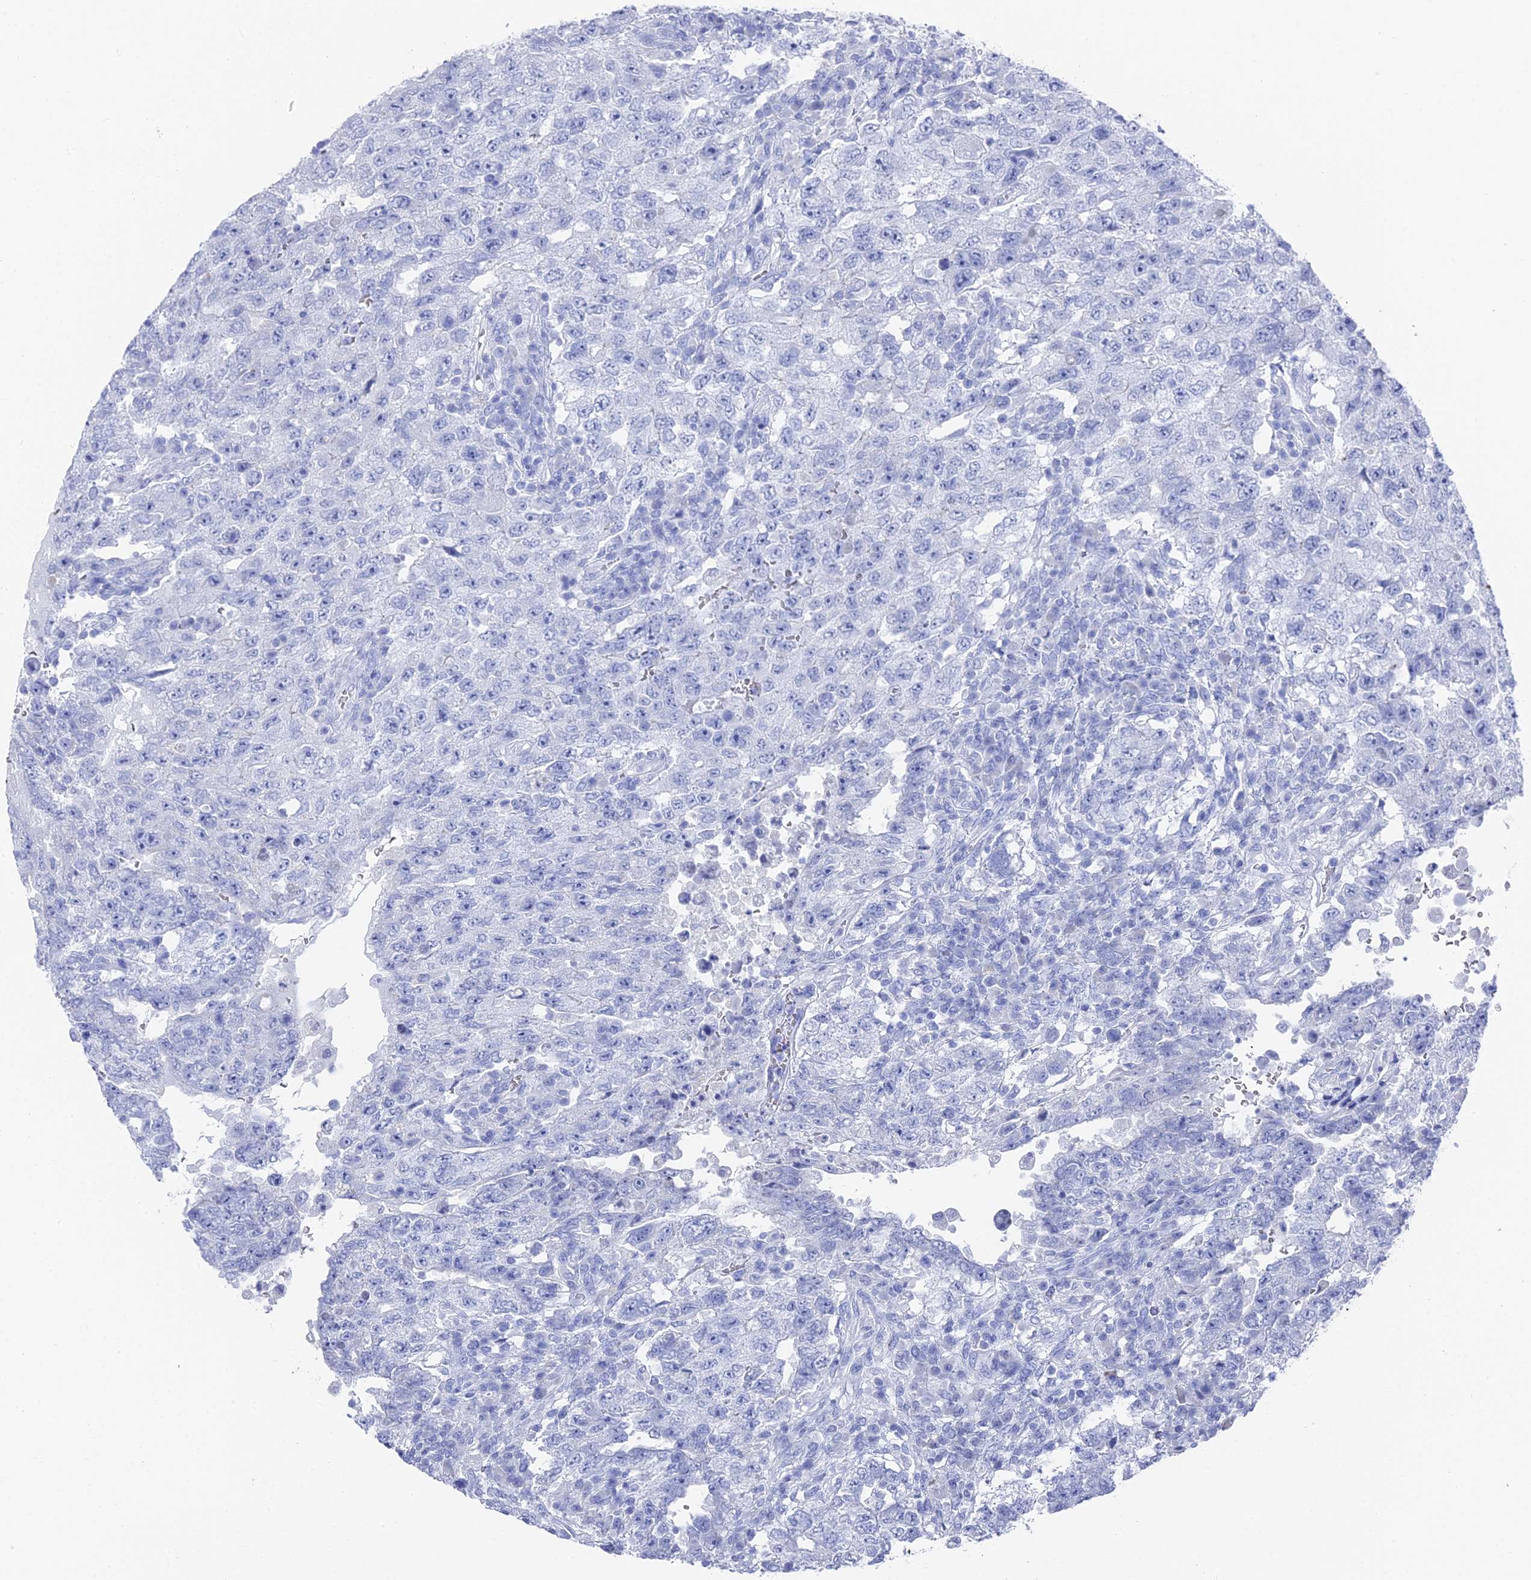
{"staining": {"intensity": "negative", "quantity": "none", "location": "none"}, "tissue": "testis cancer", "cell_type": "Tumor cells", "image_type": "cancer", "snomed": [{"axis": "morphology", "description": "Carcinoma, Embryonal, NOS"}, {"axis": "topography", "description": "Testis"}], "caption": "Human testis cancer stained for a protein using immunohistochemistry displays no expression in tumor cells.", "gene": "ENPP3", "patient": {"sex": "male", "age": 26}}